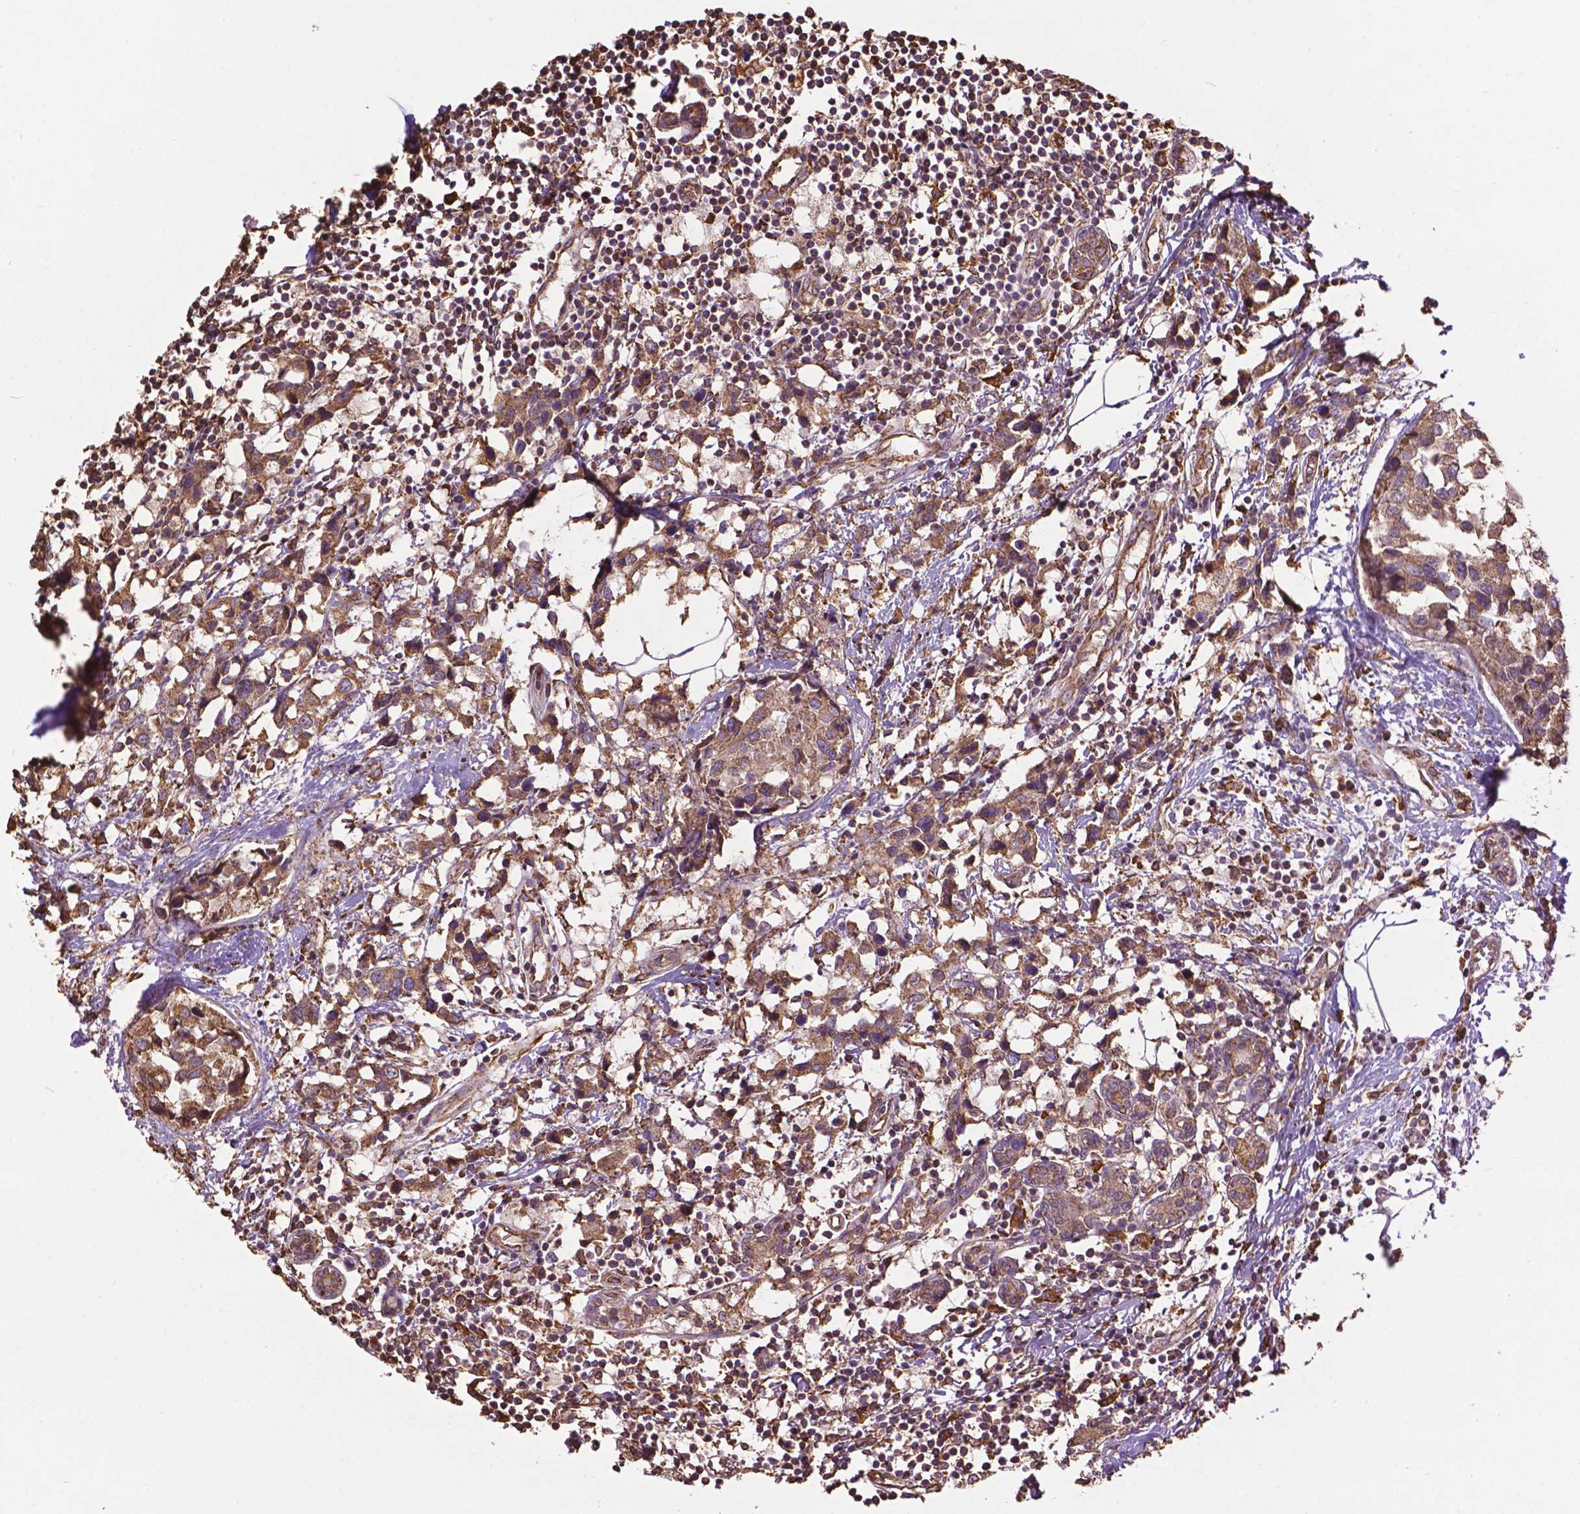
{"staining": {"intensity": "moderate", "quantity": ">75%", "location": "cytoplasmic/membranous"}, "tissue": "breast cancer", "cell_type": "Tumor cells", "image_type": "cancer", "snomed": [{"axis": "morphology", "description": "Lobular carcinoma"}, {"axis": "topography", "description": "Breast"}], "caption": "DAB (3,3'-diaminobenzidine) immunohistochemical staining of breast cancer (lobular carcinoma) exhibits moderate cytoplasmic/membranous protein positivity in about >75% of tumor cells.", "gene": "PPP2R5E", "patient": {"sex": "female", "age": 59}}